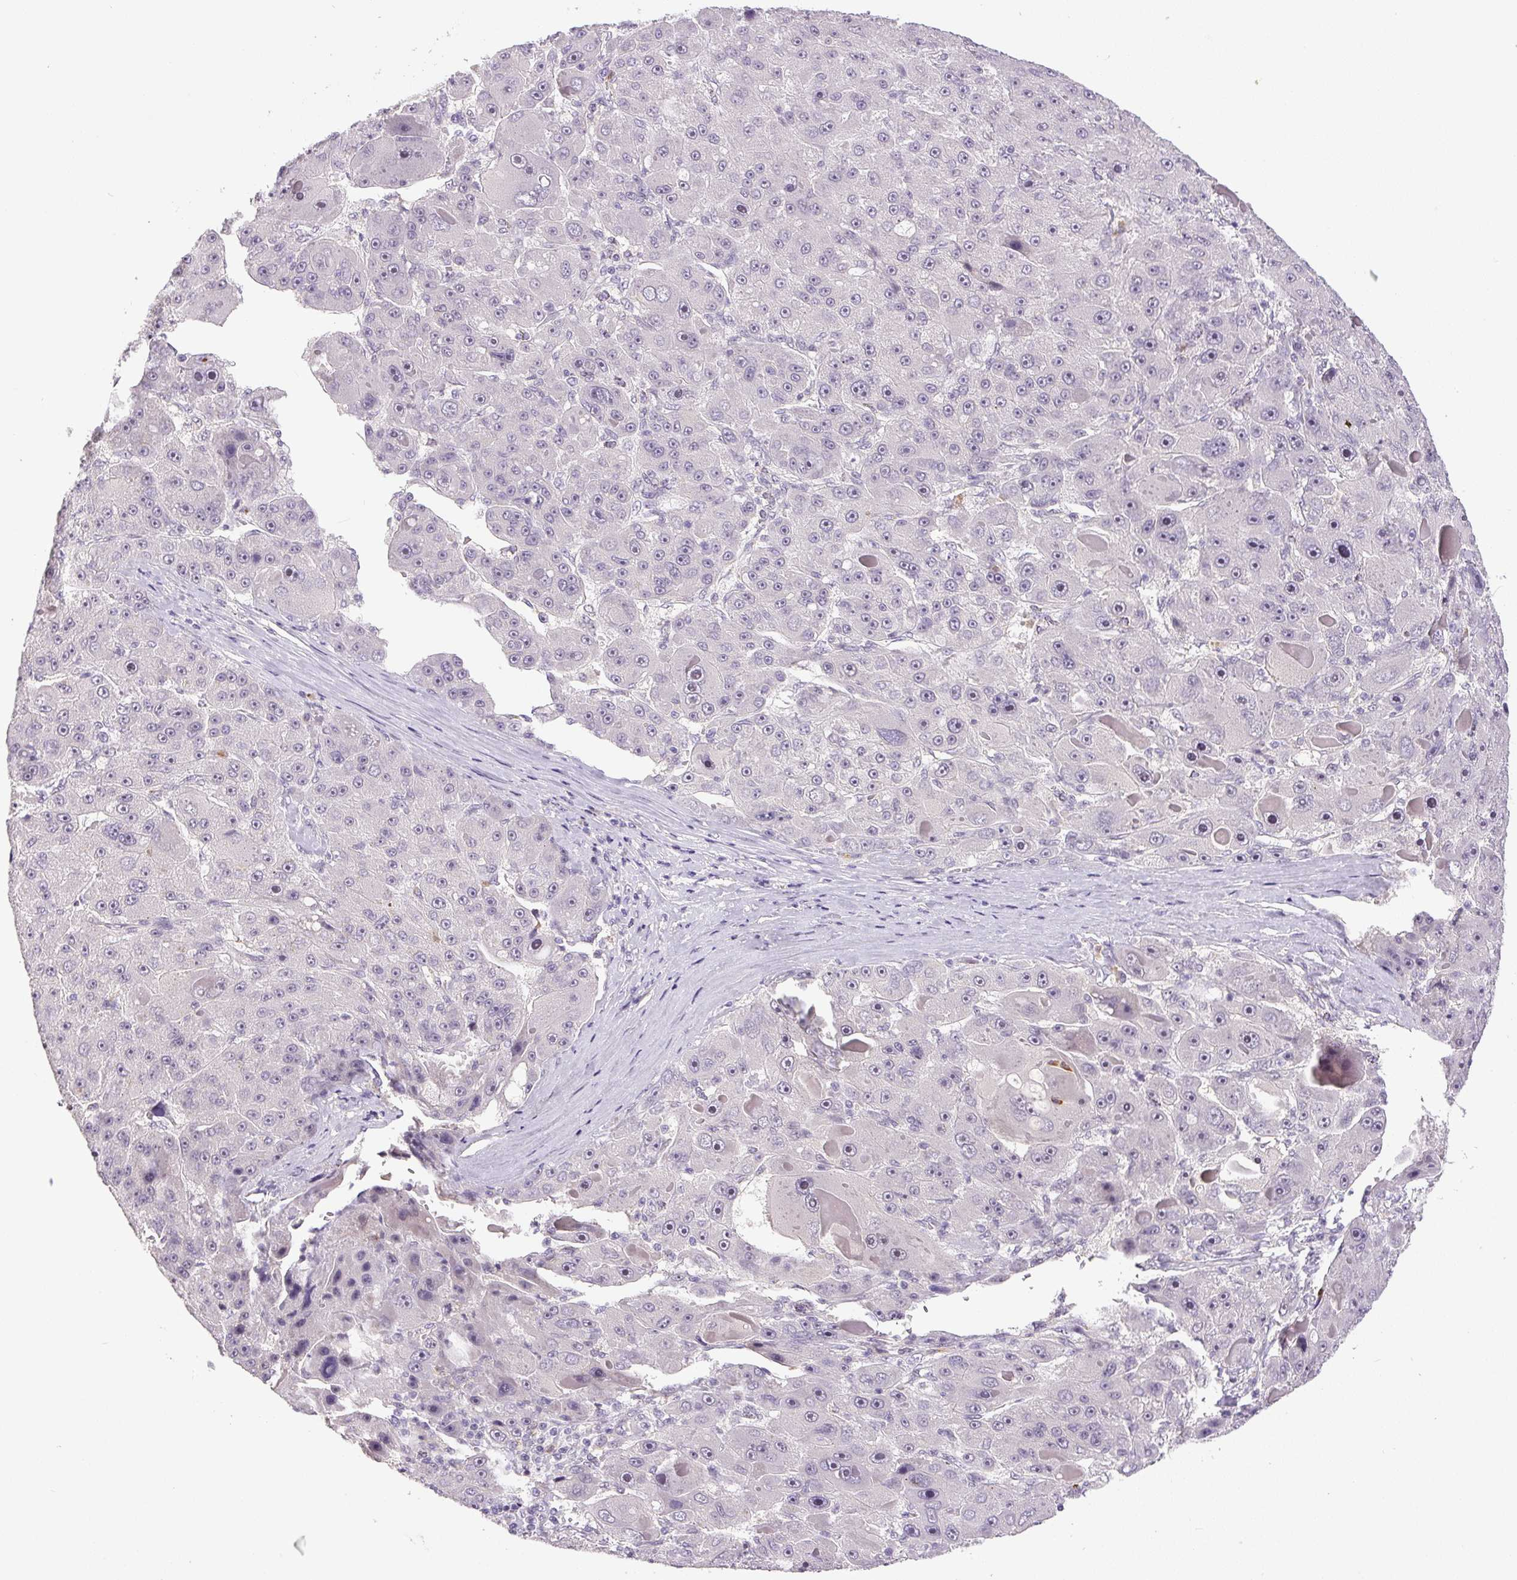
{"staining": {"intensity": "negative", "quantity": "none", "location": "none"}, "tissue": "liver cancer", "cell_type": "Tumor cells", "image_type": "cancer", "snomed": [{"axis": "morphology", "description": "Carcinoma, Hepatocellular, NOS"}, {"axis": "topography", "description": "Liver"}], "caption": "Tumor cells are negative for protein expression in human liver cancer.", "gene": "SGF29", "patient": {"sex": "male", "age": 76}}